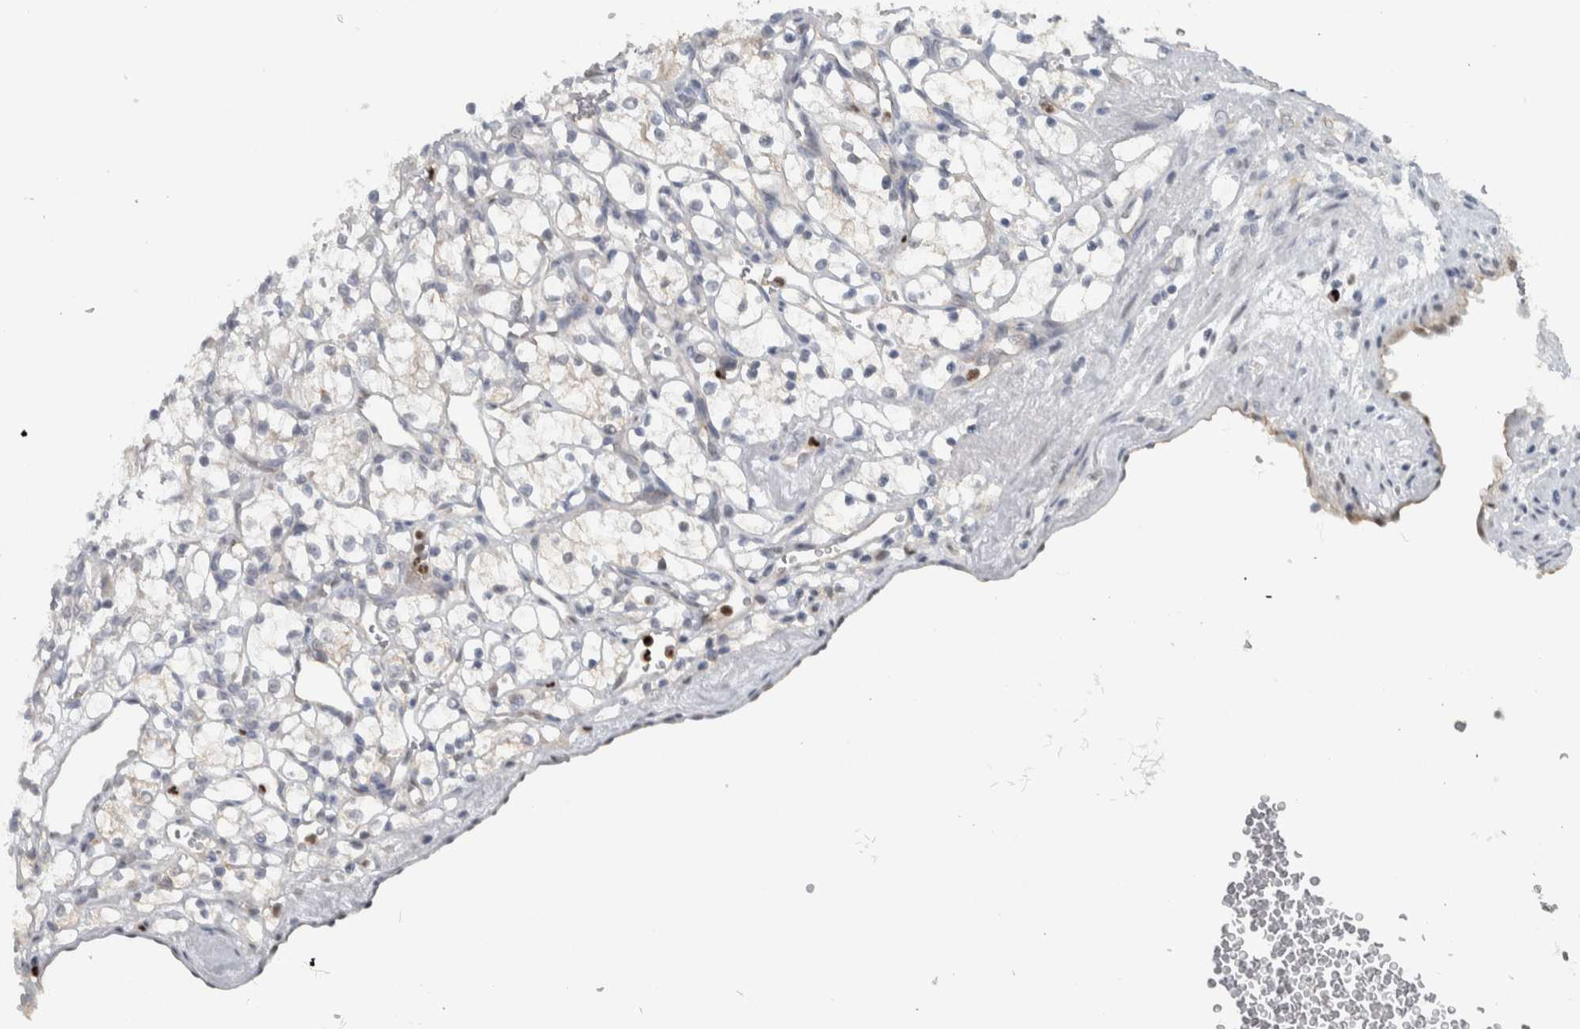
{"staining": {"intensity": "negative", "quantity": "none", "location": "none"}, "tissue": "renal cancer", "cell_type": "Tumor cells", "image_type": "cancer", "snomed": [{"axis": "morphology", "description": "Adenocarcinoma, NOS"}, {"axis": "topography", "description": "Kidney"}], "caption": "There is no significant positivity in tumor cells of renal cancer (adenocarcinoma). Nuclei are stained in blue.", "gene": "ADPRM", "patient": {"sex": "female", "age": 69}}